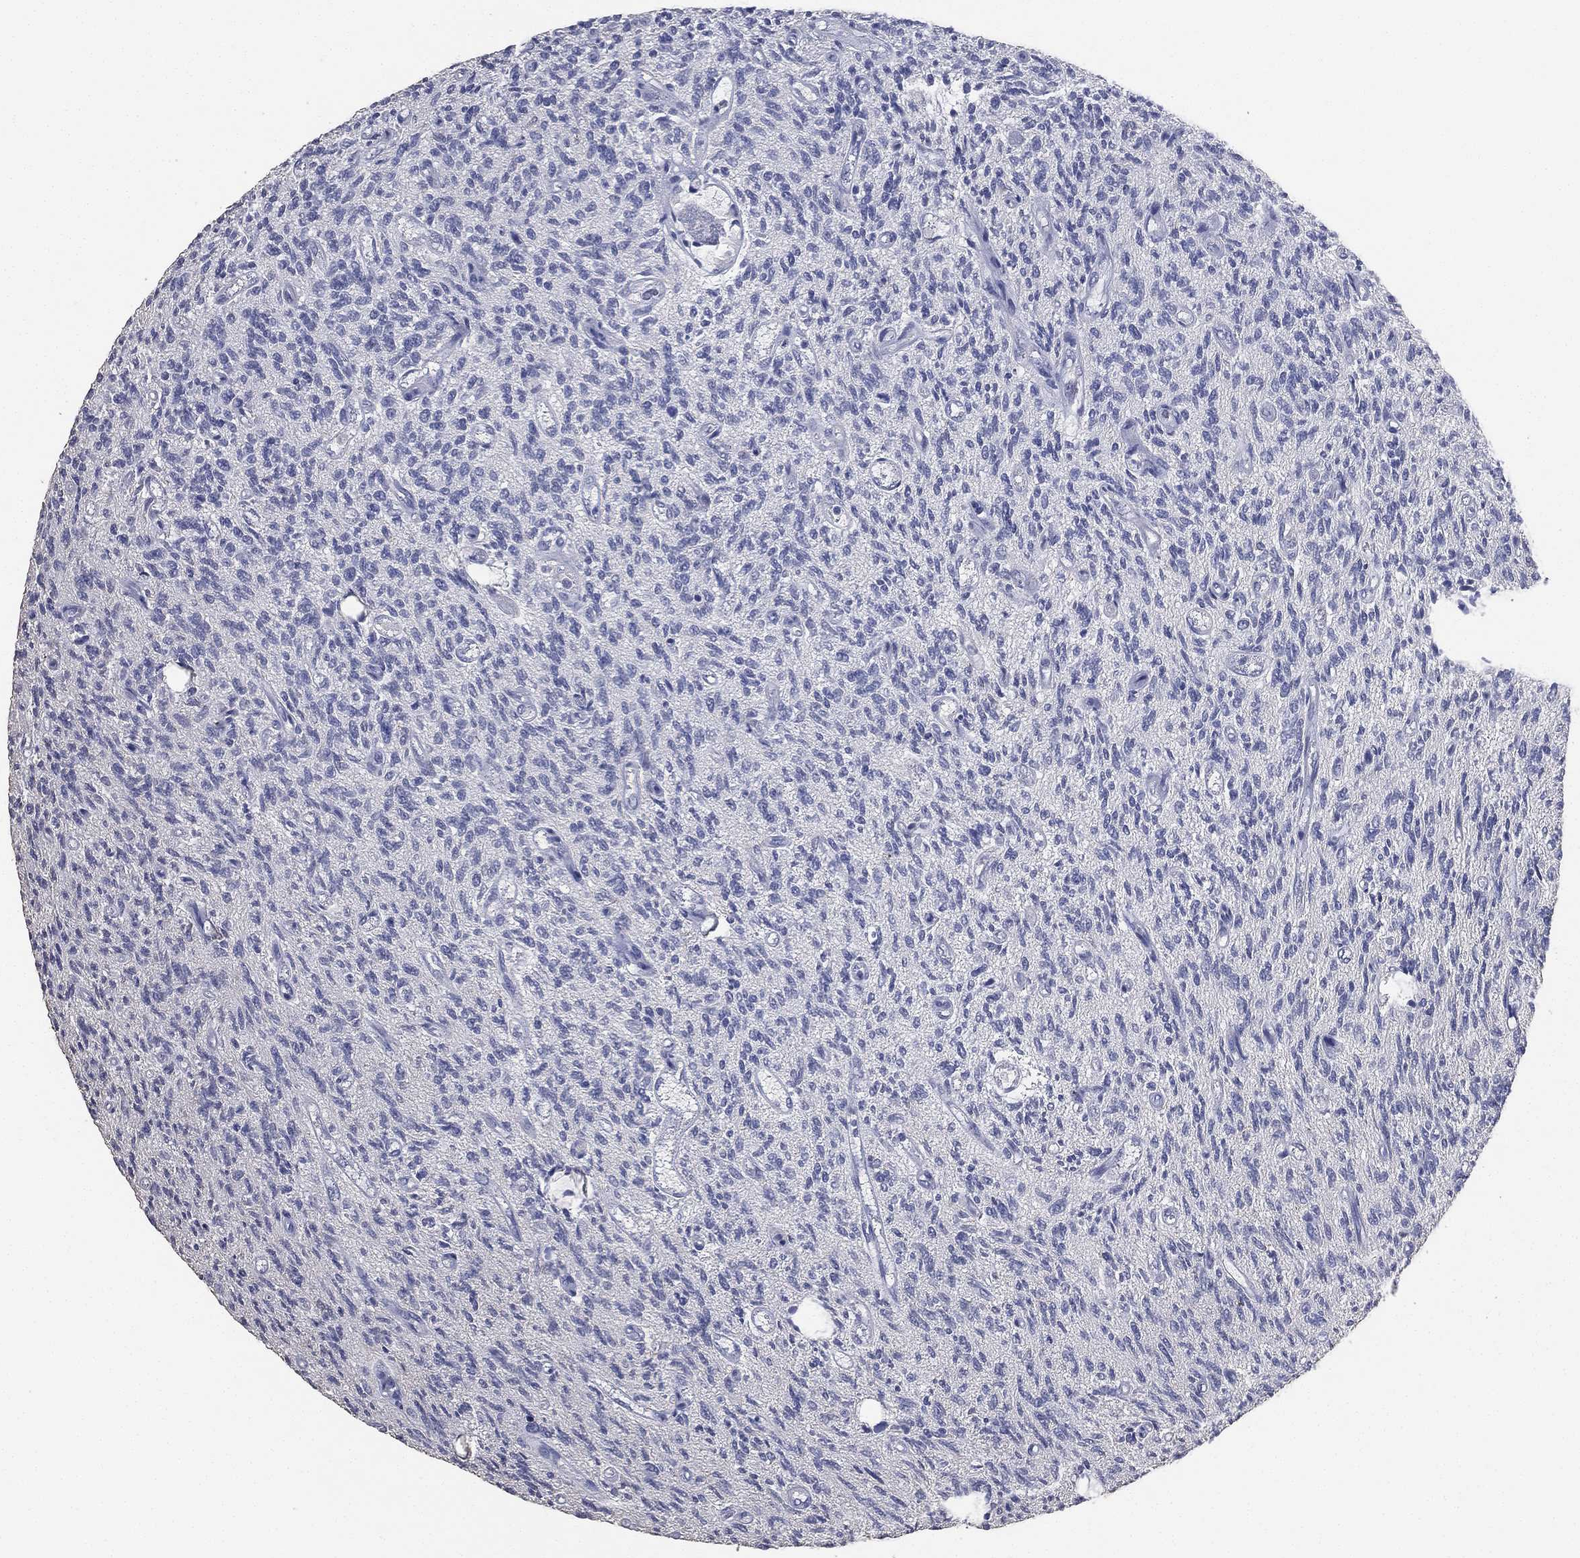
{"staining": {"intensity": "negative", "quantity": "none", "location": "none"}, "tissue": "glioma", "cell_type": "Tumor cells", "image_type": "cancer", "snomed": [{"axis": "morphology", "description": "Glioma, malignant, High grade"}, {"axis": "topography", "description": "Brain"}], "caption": "DAB (3,3'-diaminobenzidine) immunohistochemical staining of human malignant glioma (high-grade) demonstrates no significant expression in tumor cells. (Immunohistochemistry, brightfield microscopy, high magnification).", "gene": "DSG1", "patient": {"sex": "male", "age": 64}}